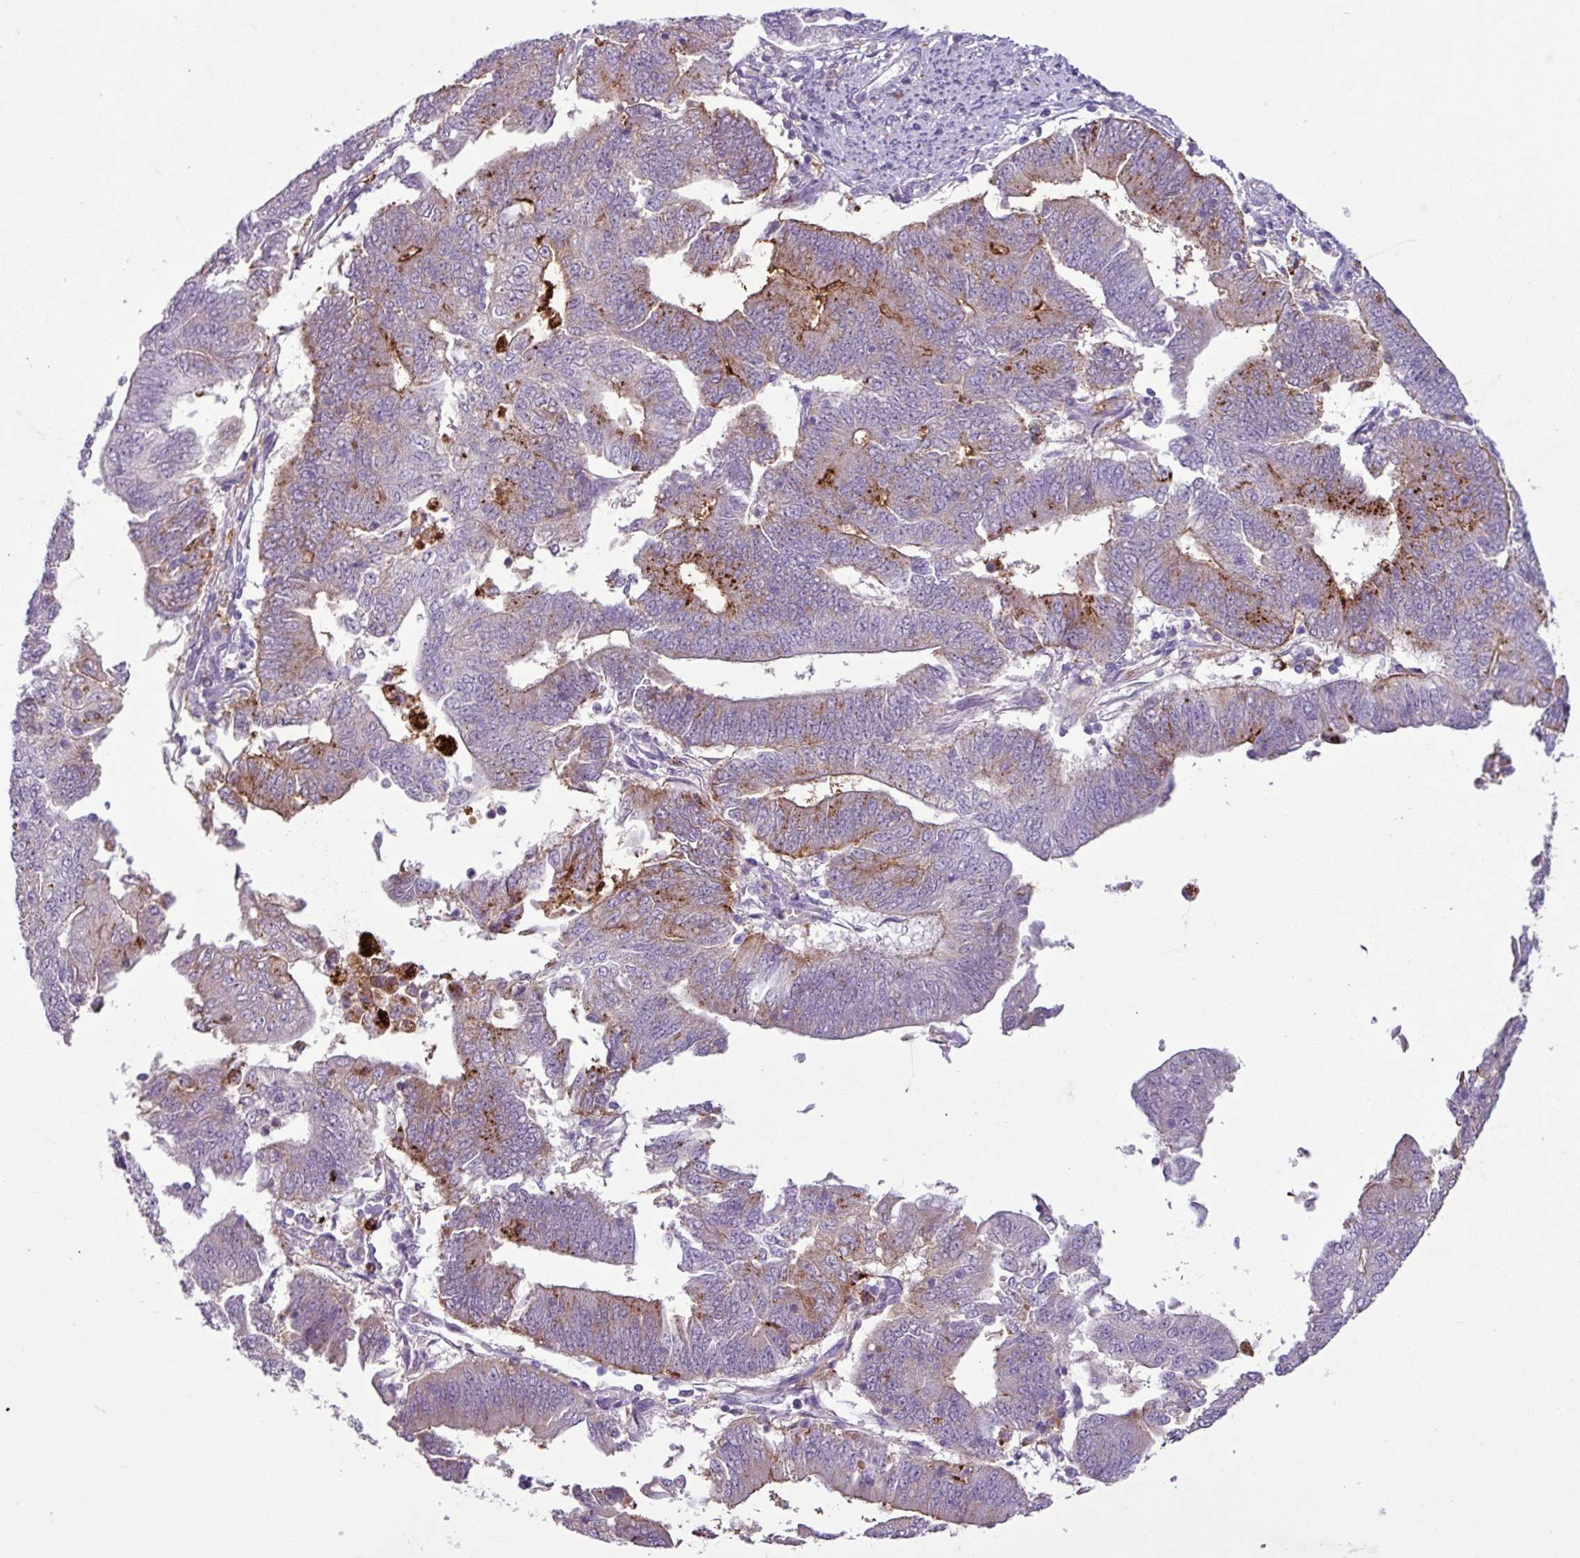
{"staining": {"intensity": "moderate", "quantity": "<25%", "location": "cytoplasmic/membranous"}, "tissue": "endometrial cancer", "cell_type": "Tumor cells", "image_type": "cancer", "snomed": [{"axis": "morphology", "description": "Adenocarcinoma, NOS"}, {"axis": "topography", "description": "Endometrium"}], "caption": "Protein analysis of adenocarcinoma (endometrial) tissue displays moderate cytoplasmic/membranous staining in approximately <25% of tumor cells. The staining is performed using DAB (3,3'-diaminobenzidine) brown chromogen to label protein expression. The nuclei are counter-stained blue using hematoxylin.", "gene": "C9orf24", "patient": {"sex": "female", "age": 70}}